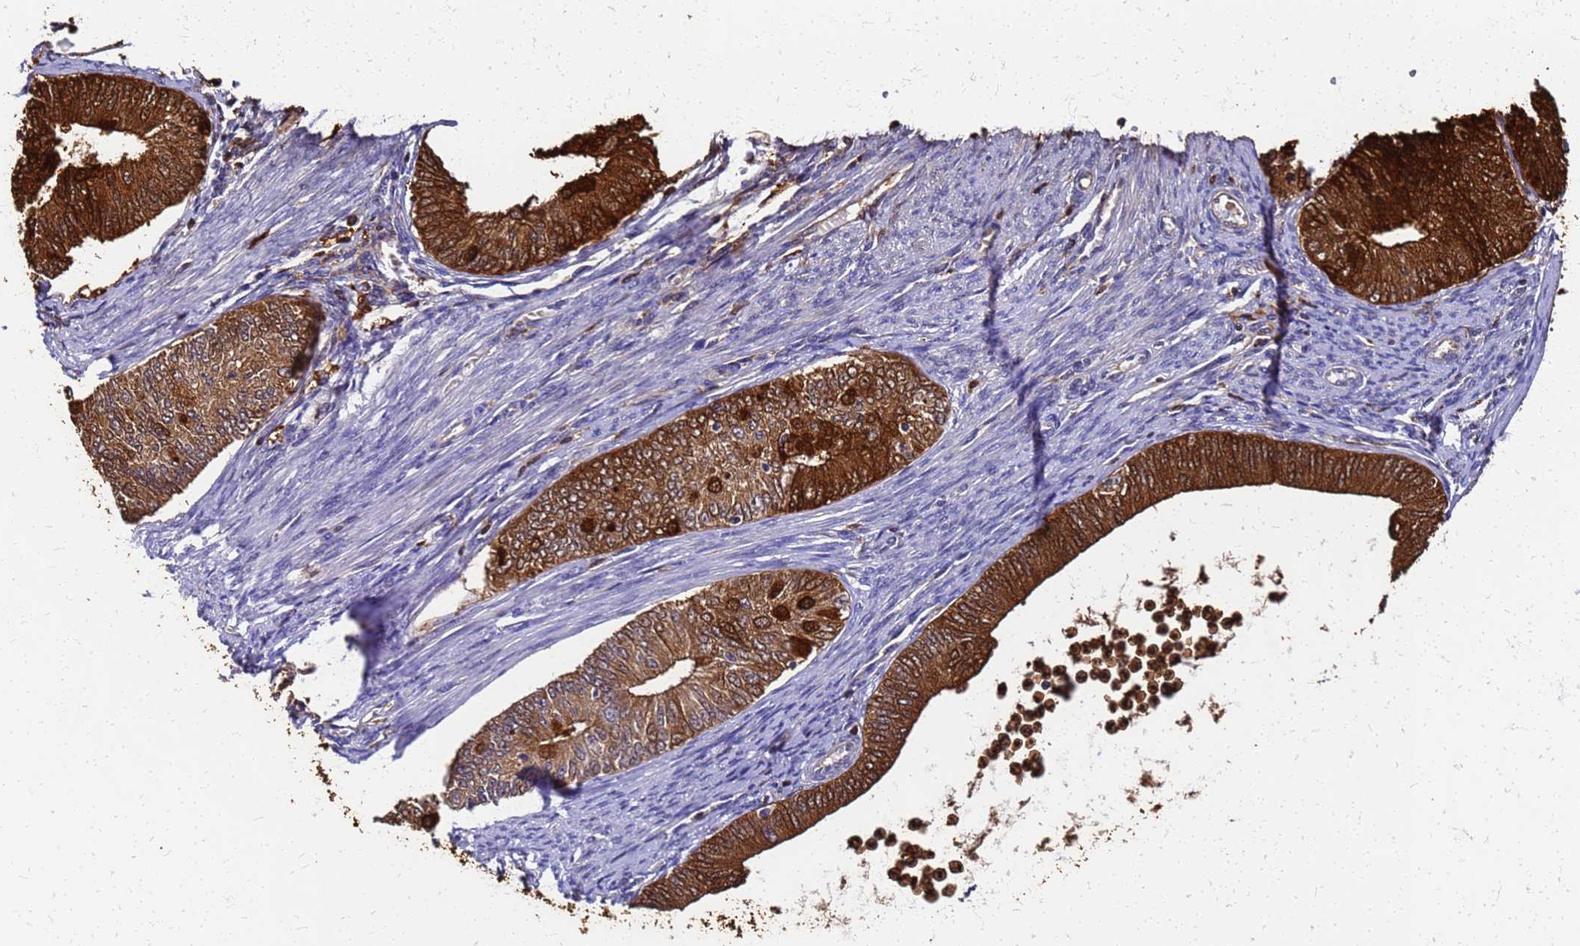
{"staining": {"intensity": "strong", "quantity": ">75%", "location": "cytoplasmic/membranous,nuclear"}, "tissue": "endometrial cancer", "cell_type": "Tumor cells", "image_type": "cancer", "snomed": [{"axis": "morphology", "description": "Adenocarcinoma, NOS"}, {"axis": "topography", "description": "Endometrium"}], "caption": "Tumor cells reveal high levels of strong cytoplasmic/membranous and nuclear positivity in about >75% of cells in human endometrial cancer.", "gene": "S100A11", "patient": {"sex": "female", "age": 68}}